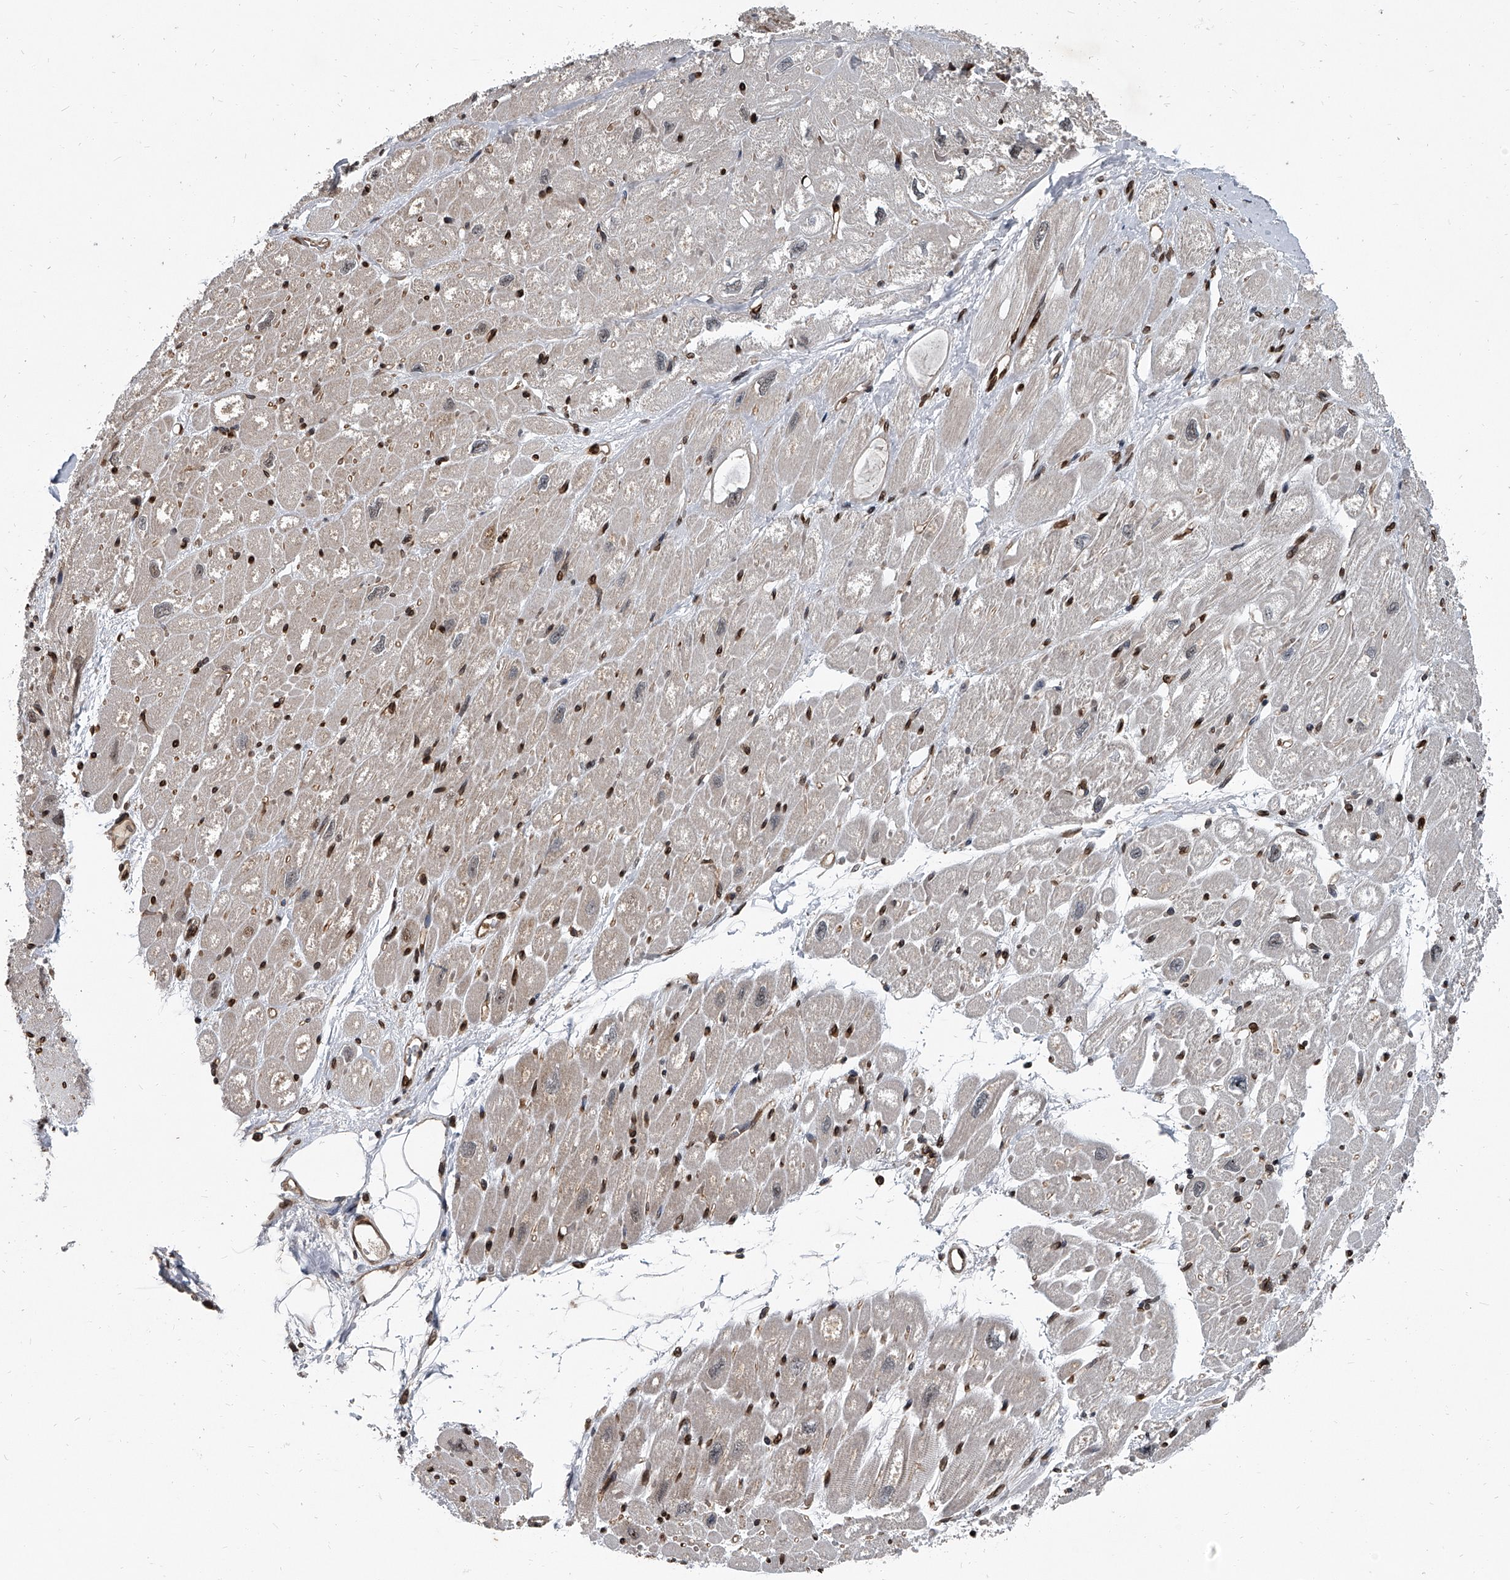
{"staining": {"intensity": "weak", "quantity": "<25%", "location": "cytoplasmic/membranous"}, "tissue": "heart muscle", "cell_type": "Cardiomyocytes", "image_type": "normal", "snomed": [{"axis": "morphology", "description": "Normal tissue, NOS"}, {"axis": "topography", "description": "Heart"}], "caption": "IHC photomicrograph of benign heart muscle: human heart muscle stained with DAB (3,3'-diaminobenzidine) reveals no significant protein staining in cardiomyocytes.", "gene": "PHF20", "patient": {"sex": "male", "age": 50}}